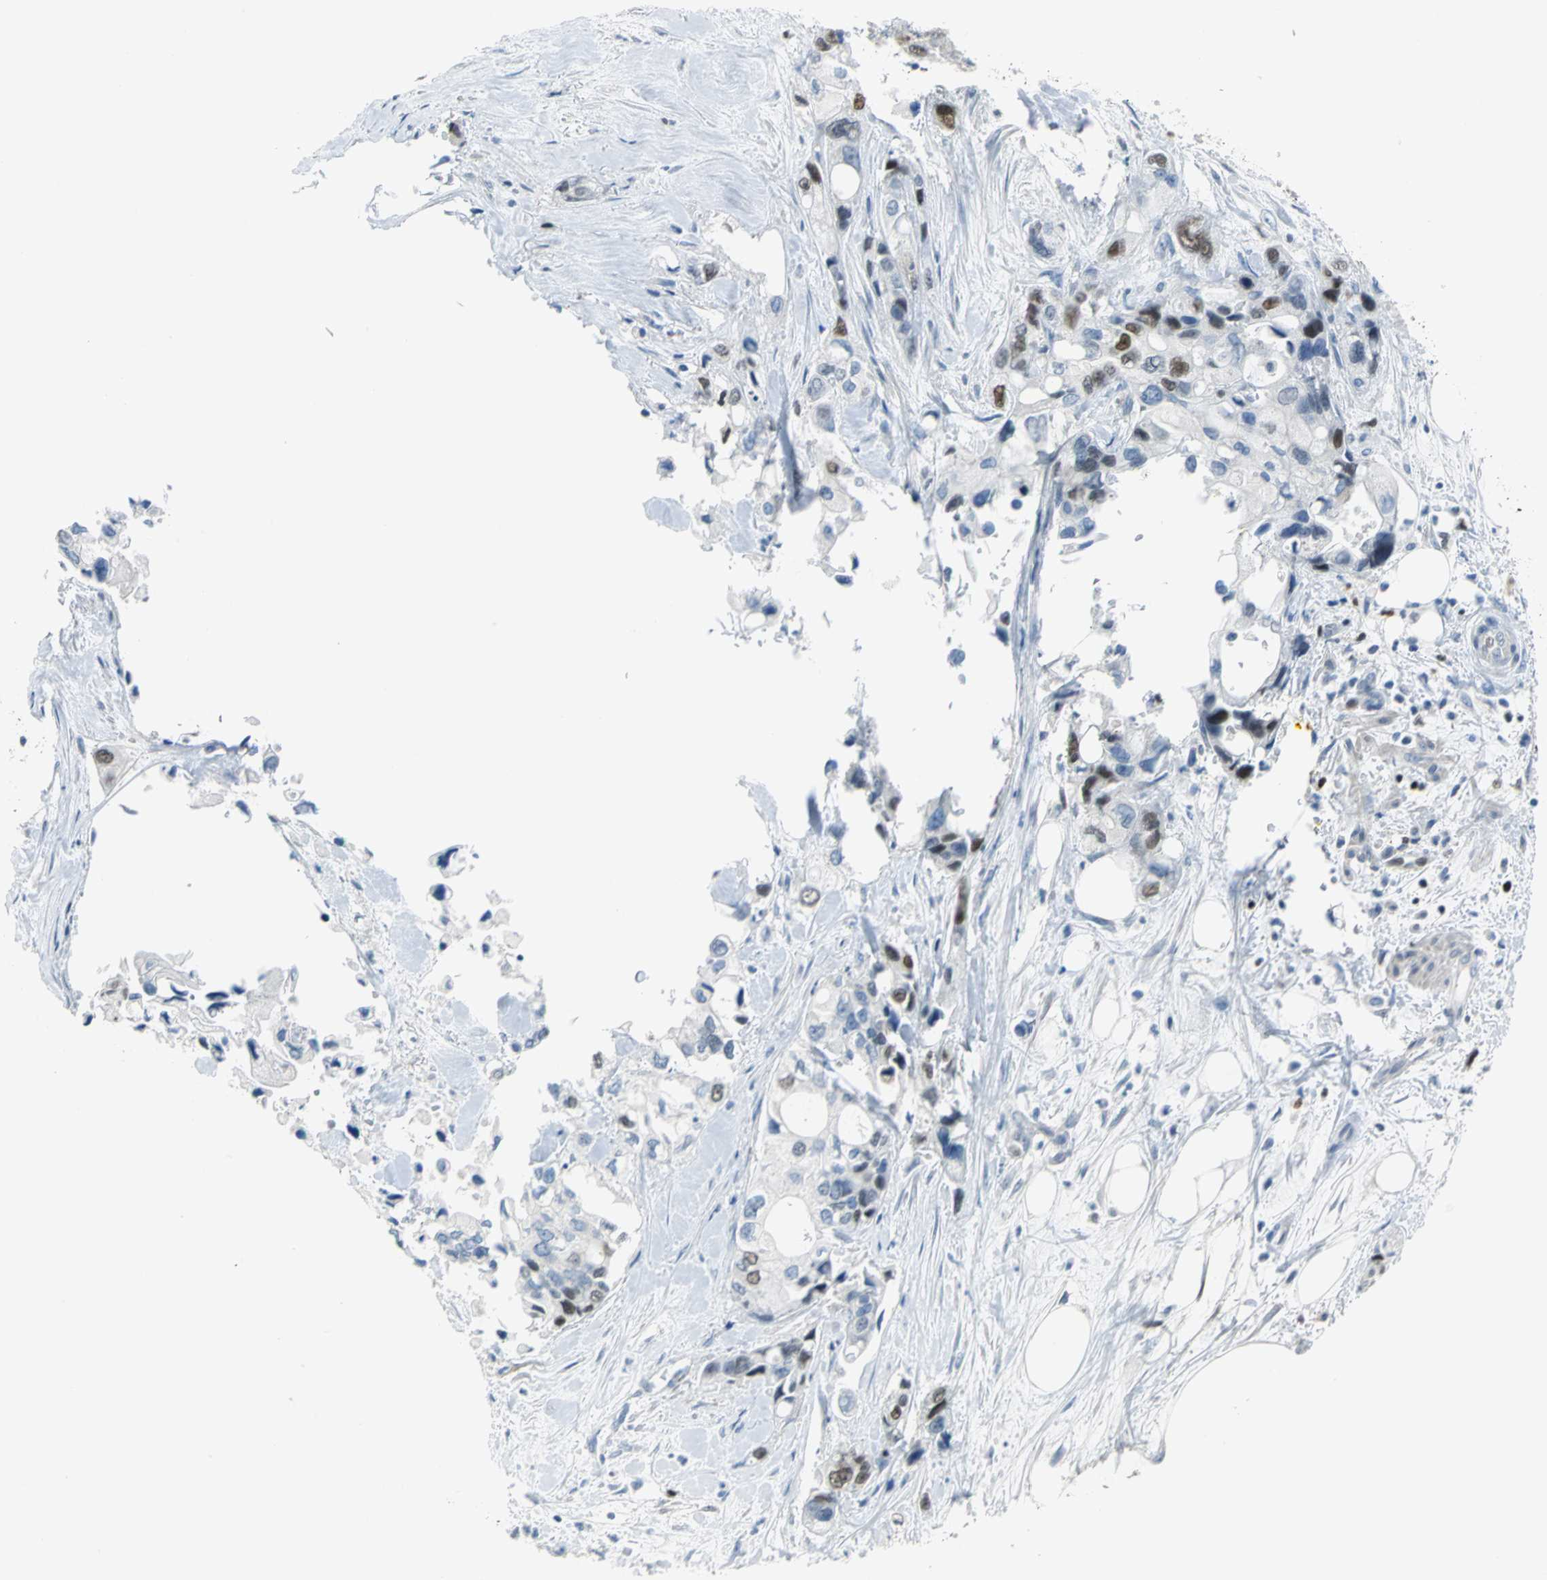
{"staining": {"intensity": "moderate", "quantity": "<25%", "location": "nuclear"}, "tissue": "pancreatic cancer", "cell_type": "Tumor cells", "image_type": "cancer", "snomed": [{"axis": "morphology", "description": "Adenocarcinoma, NOS"}, {"axis": "topography", "description": "Pancreas"}], "caption": "Immunohistochemical staining of pancreatic cancer (adenocarcinoma) shows low levels of moderate nuclear protein expression in approximately <25% of tumor cells.", "gene": "MCM3", "patient": {"sex": "male", "age": 70}}